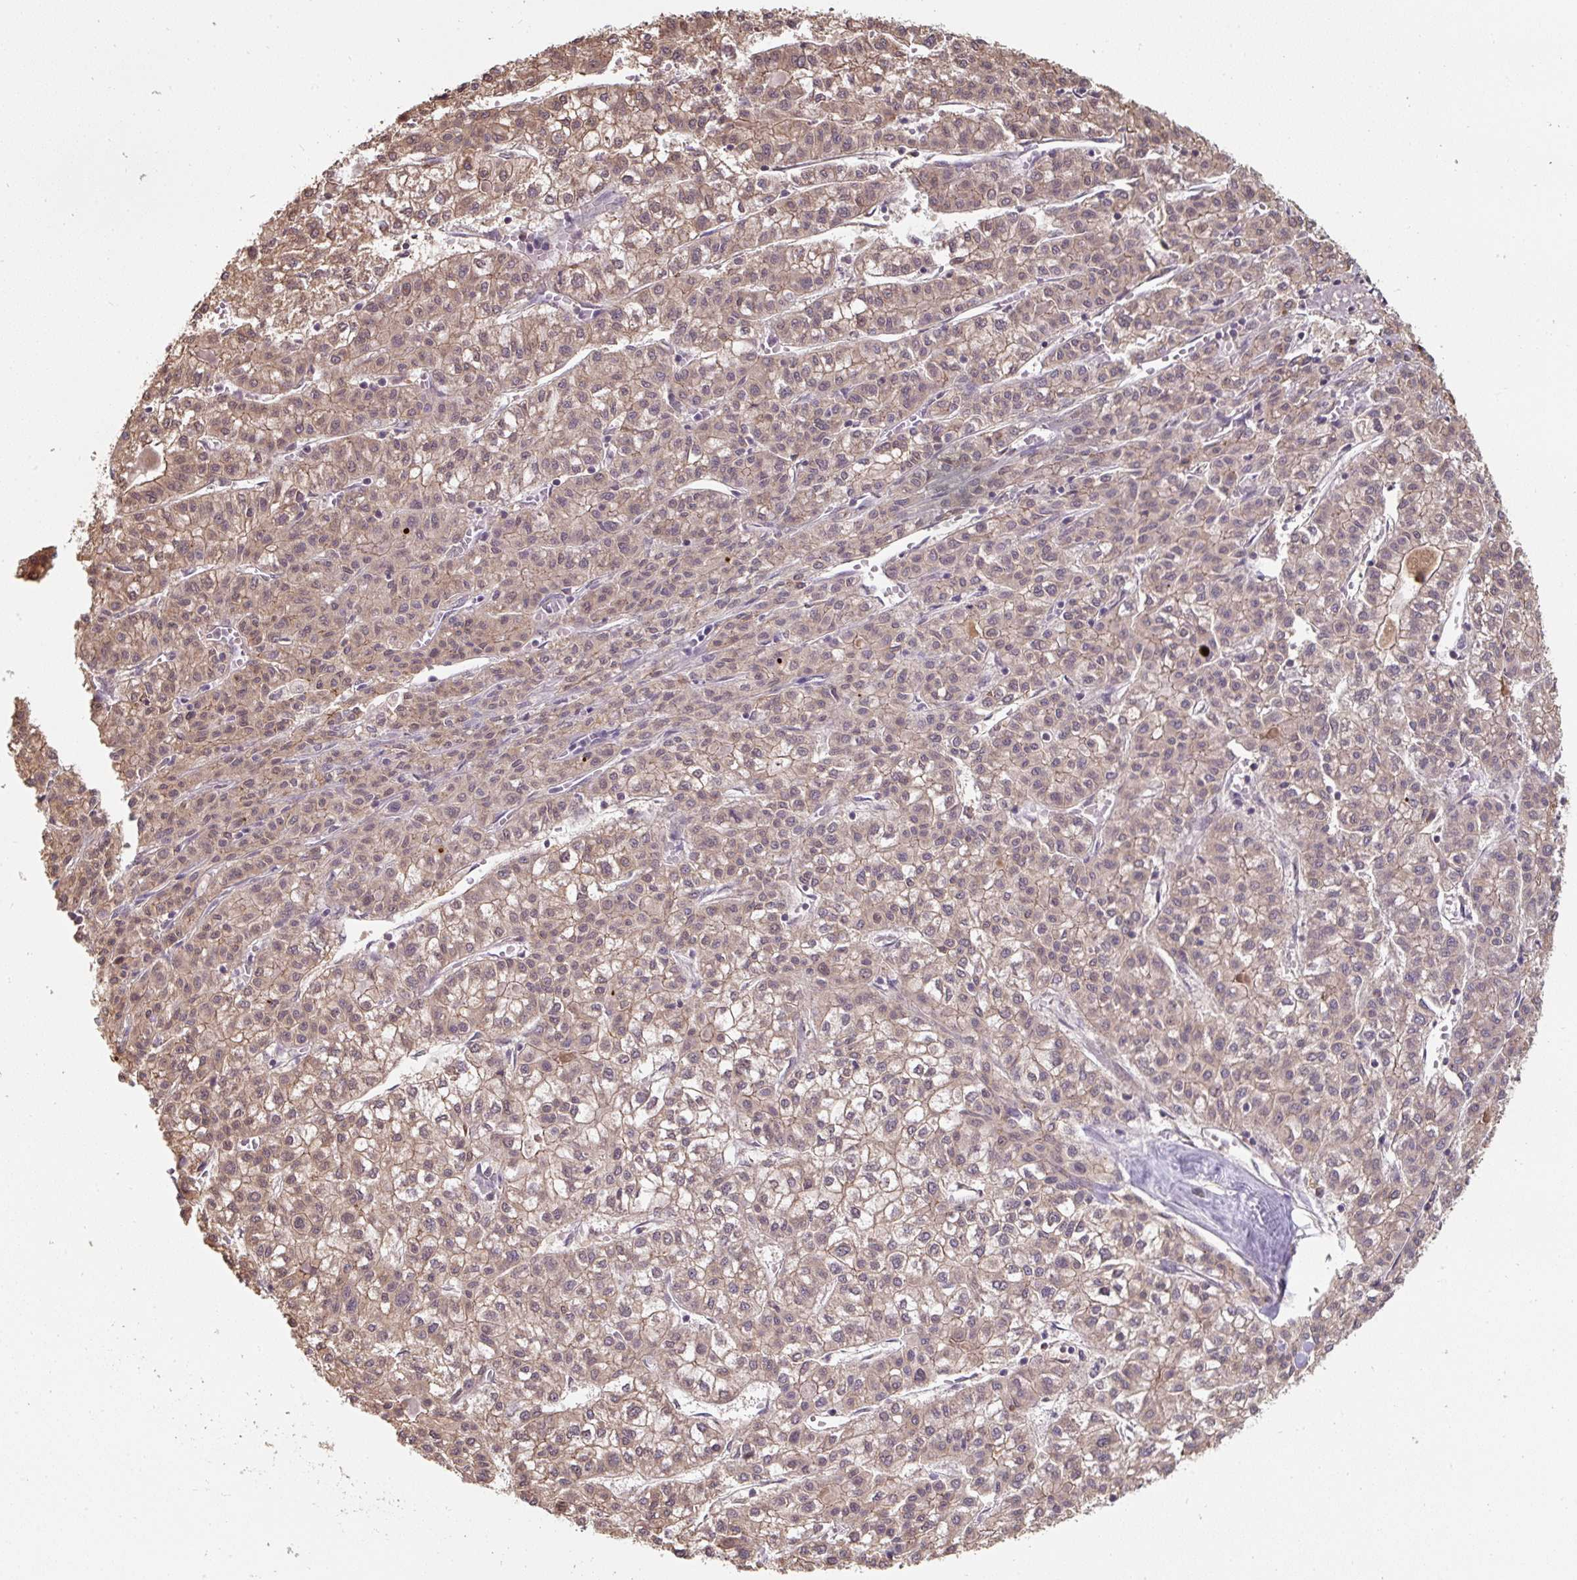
{"staining": {"intensity": "weak", "quantity": ">75%", "location": "cytoplasmic/membranous,nuclear"}, "tissue": "liver cancer", "cell_type": "Tumor cells", "image_type": "cancer", "snomed": [{"axis": "morphology", "description": "Carcinoma, Hepatocellular, NOS"}, {"axis": "topography", "description": "Liver"}], "caption": "Liver cancer tissue shows weak cytoplasmic/membranous and nuclear expression in approximately >75% of tumor cells", "gene": "ST13", "patient": {"sex": "female", "age": 43}}